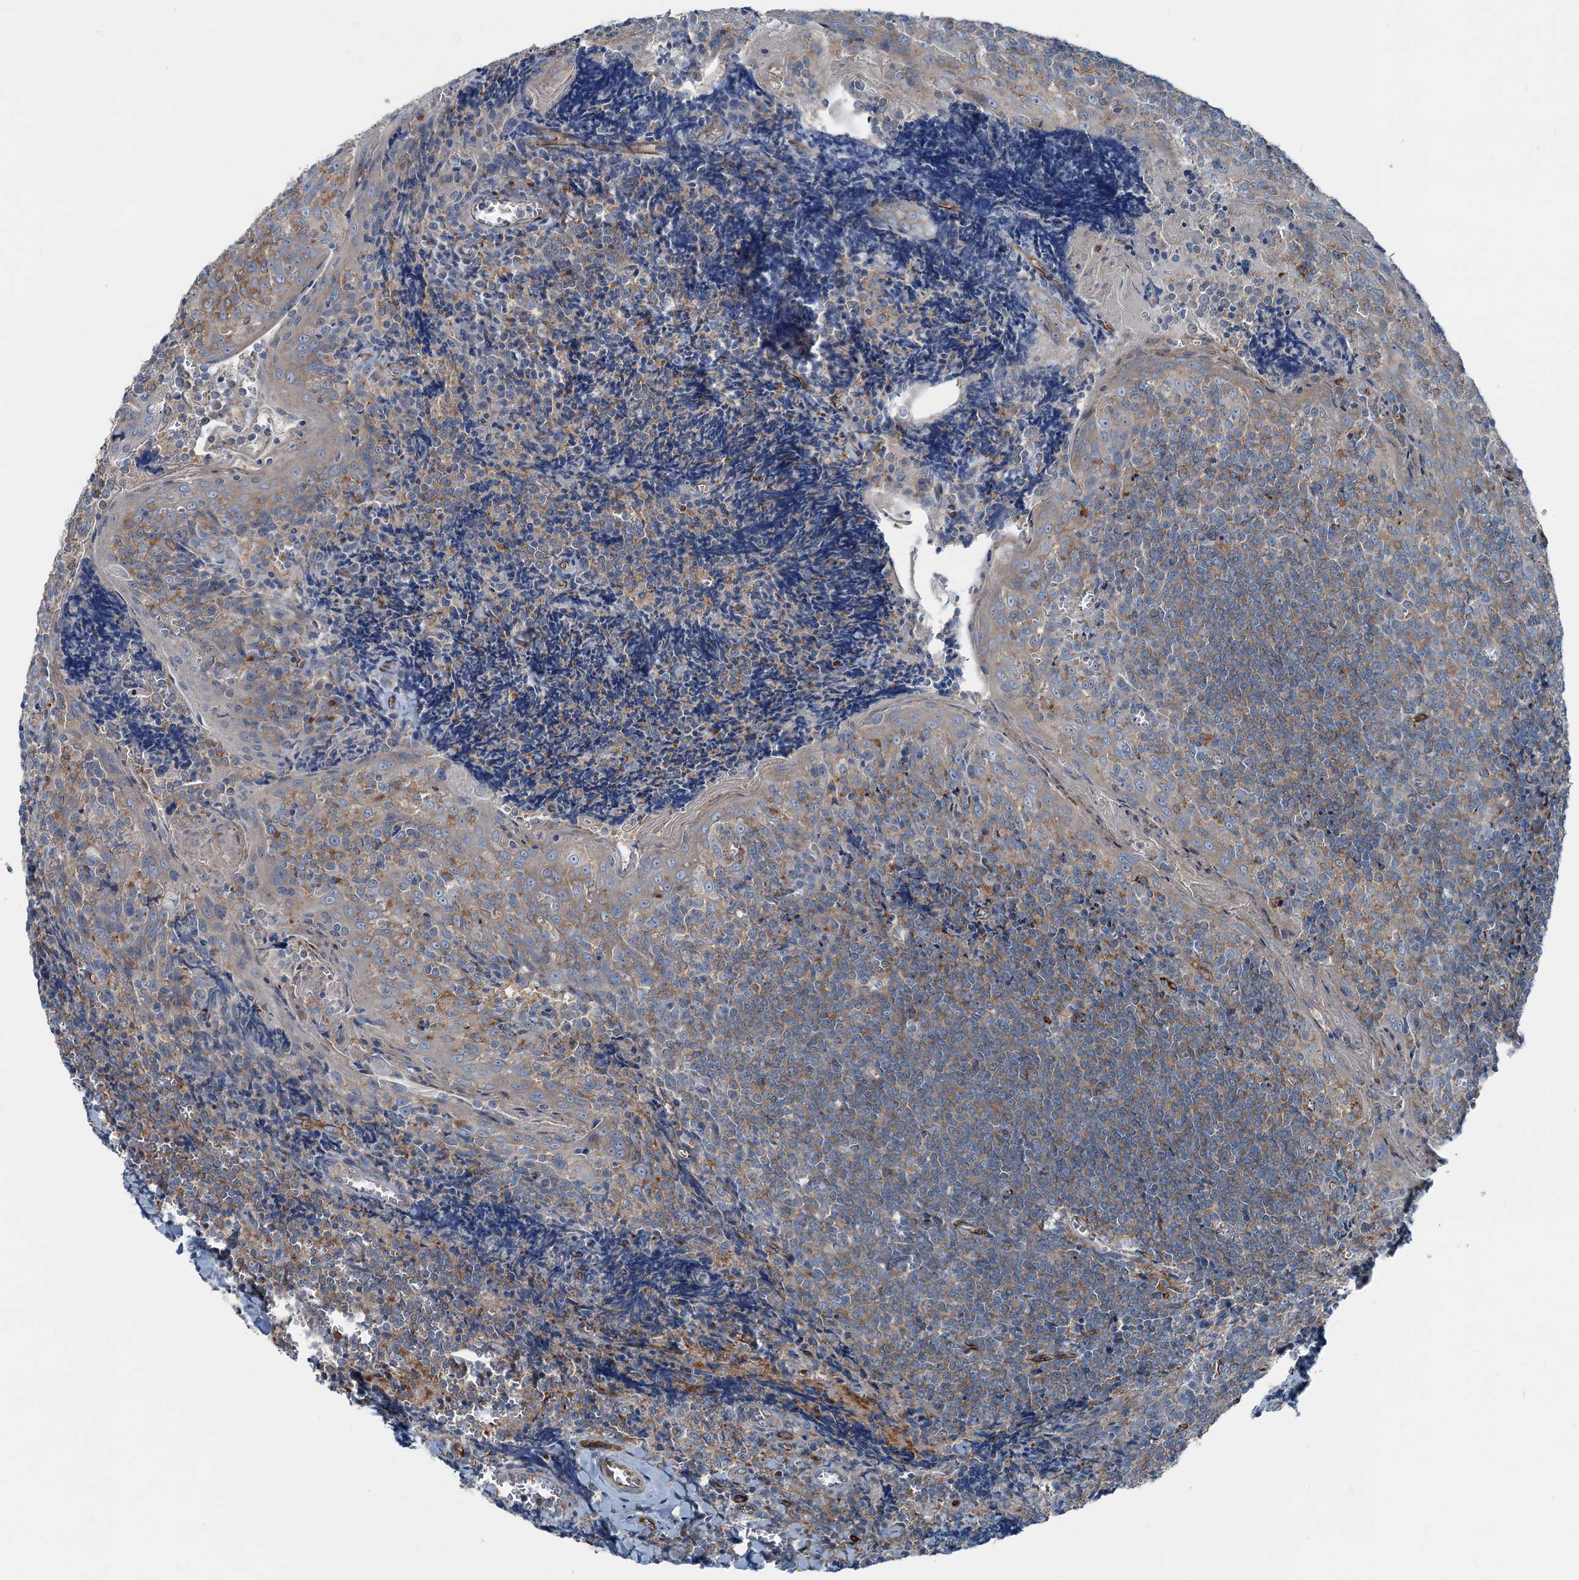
{"staining": {"intensity": "weak", "quantity": "25%-75%", "location": "cytoplasmic/membranous"}, "tissue": "tonsil", "cell_type": "Germinal center cells", "image_type": "normal", "snomed": [{"axis": "morphology", "description": "Normal tissue, NOS"}, {"axis": "topography", "description": "Tonsil"}], "caption": "A brown stain shows weak cytoplasmic/membranous staining of a protein in germinal center cells of unremarkable human tonsil. The staining was performed using DAB (3,3'-diaminobenzidine), with brown indicating positive protein expression. Nuclei are stained blue with hematoxylin.", "gene": "AXL", "patient": {"sex": "male", "age": 27}}